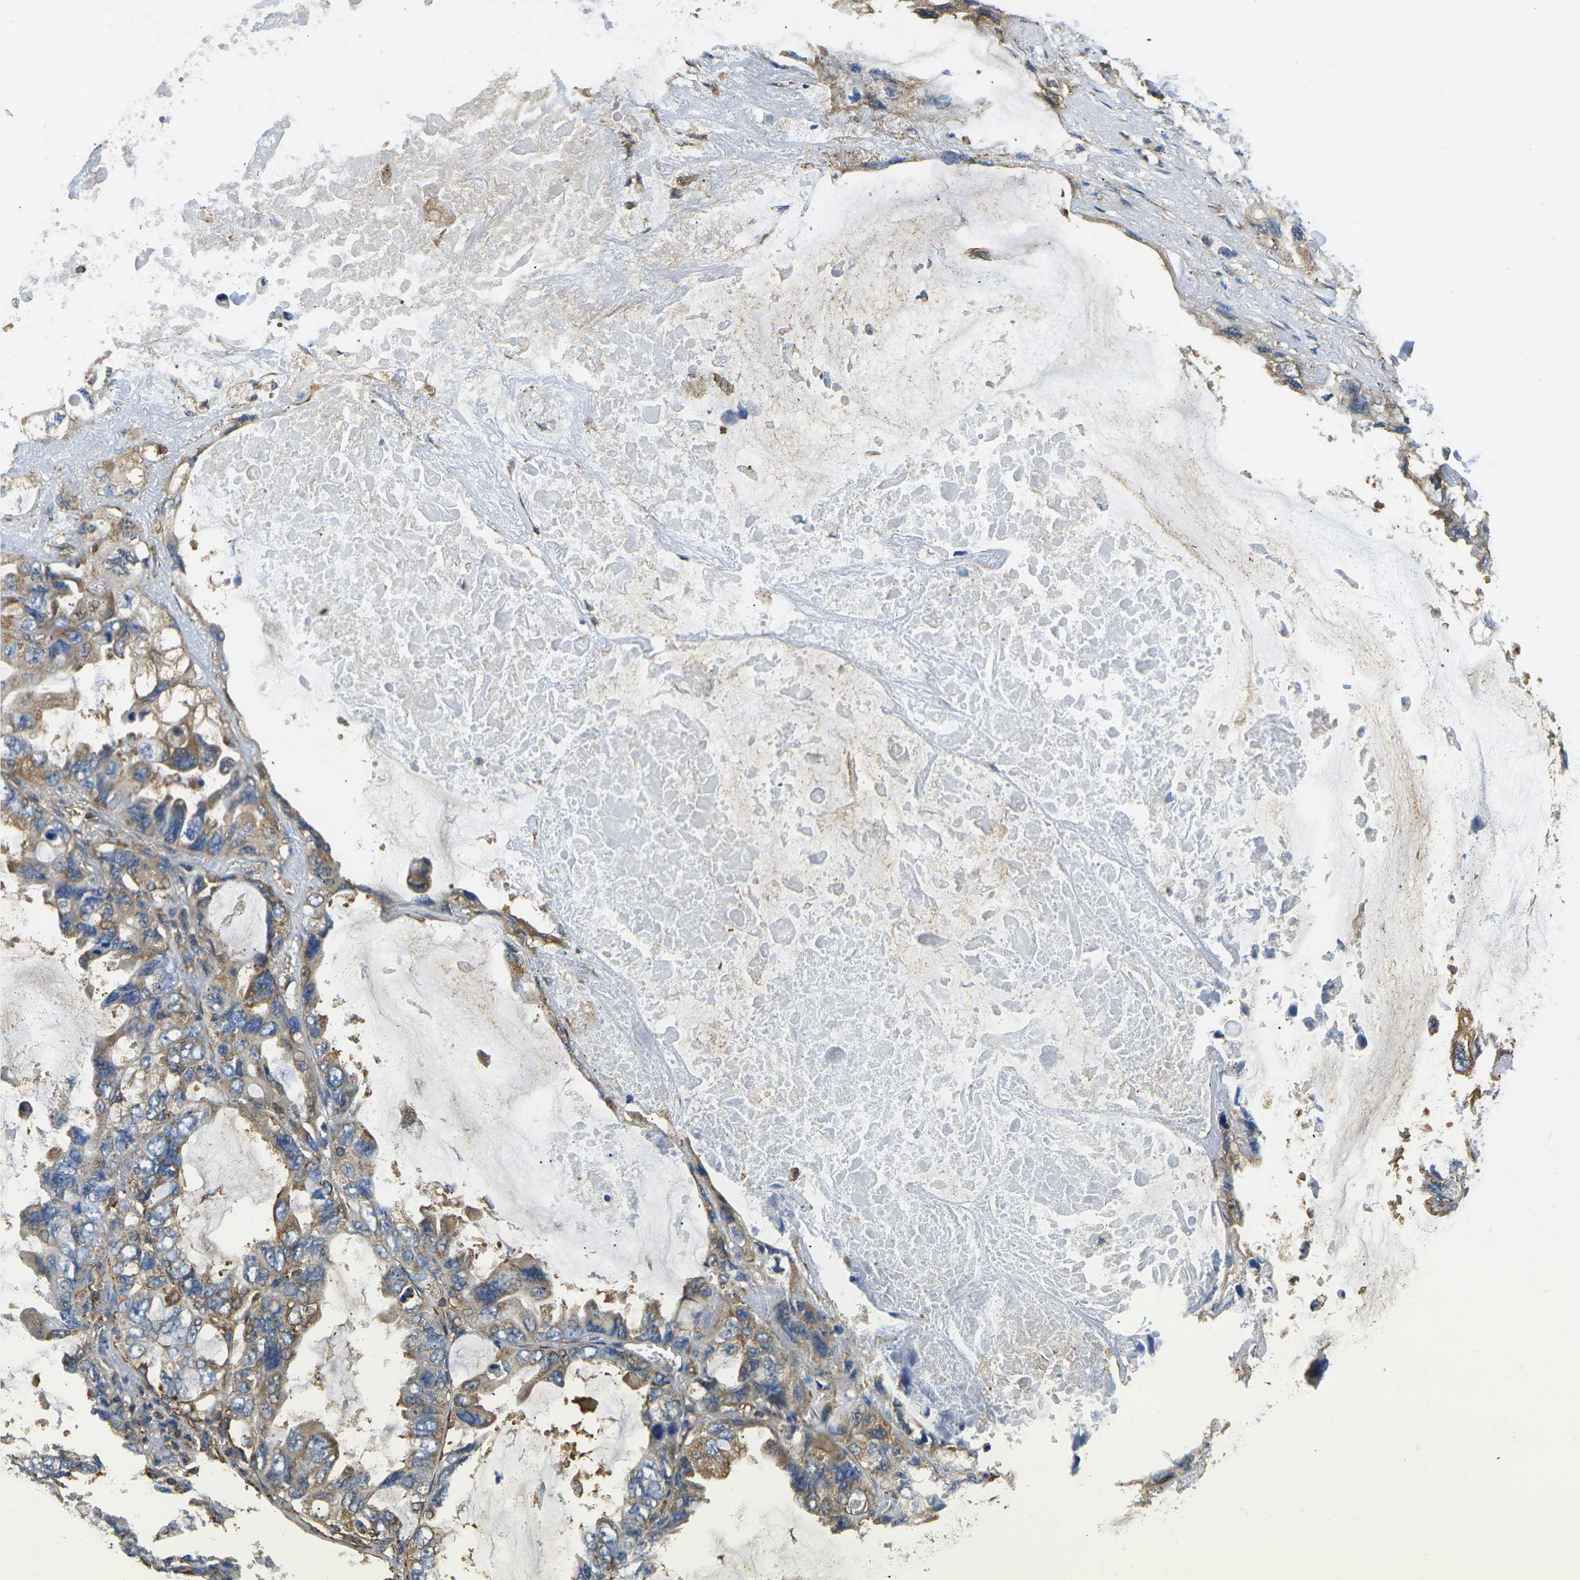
{"staining": {"intensity": "moderate", "quantity": ">75%", "location": "cytoplasmic/membranous"}, "tissue": "lung cancer", "cell_type": "Tumor cells", "image_type": "cancer", "snomed": [{"axis": "morphology", "description": "Squamous cell carcinoma, NOS"}, {"axis": "topography", "description": "Lung"}], "caption": "The histopathology image shows staining of lung squamous cell carcinoma, revealing moderate cytoplasmic/membranous protein staining (brown color) within tumor cells. Nuclei are stained in blue.", "gene": "FAM110D", "patient": {"sex": "female", "age": 73}}